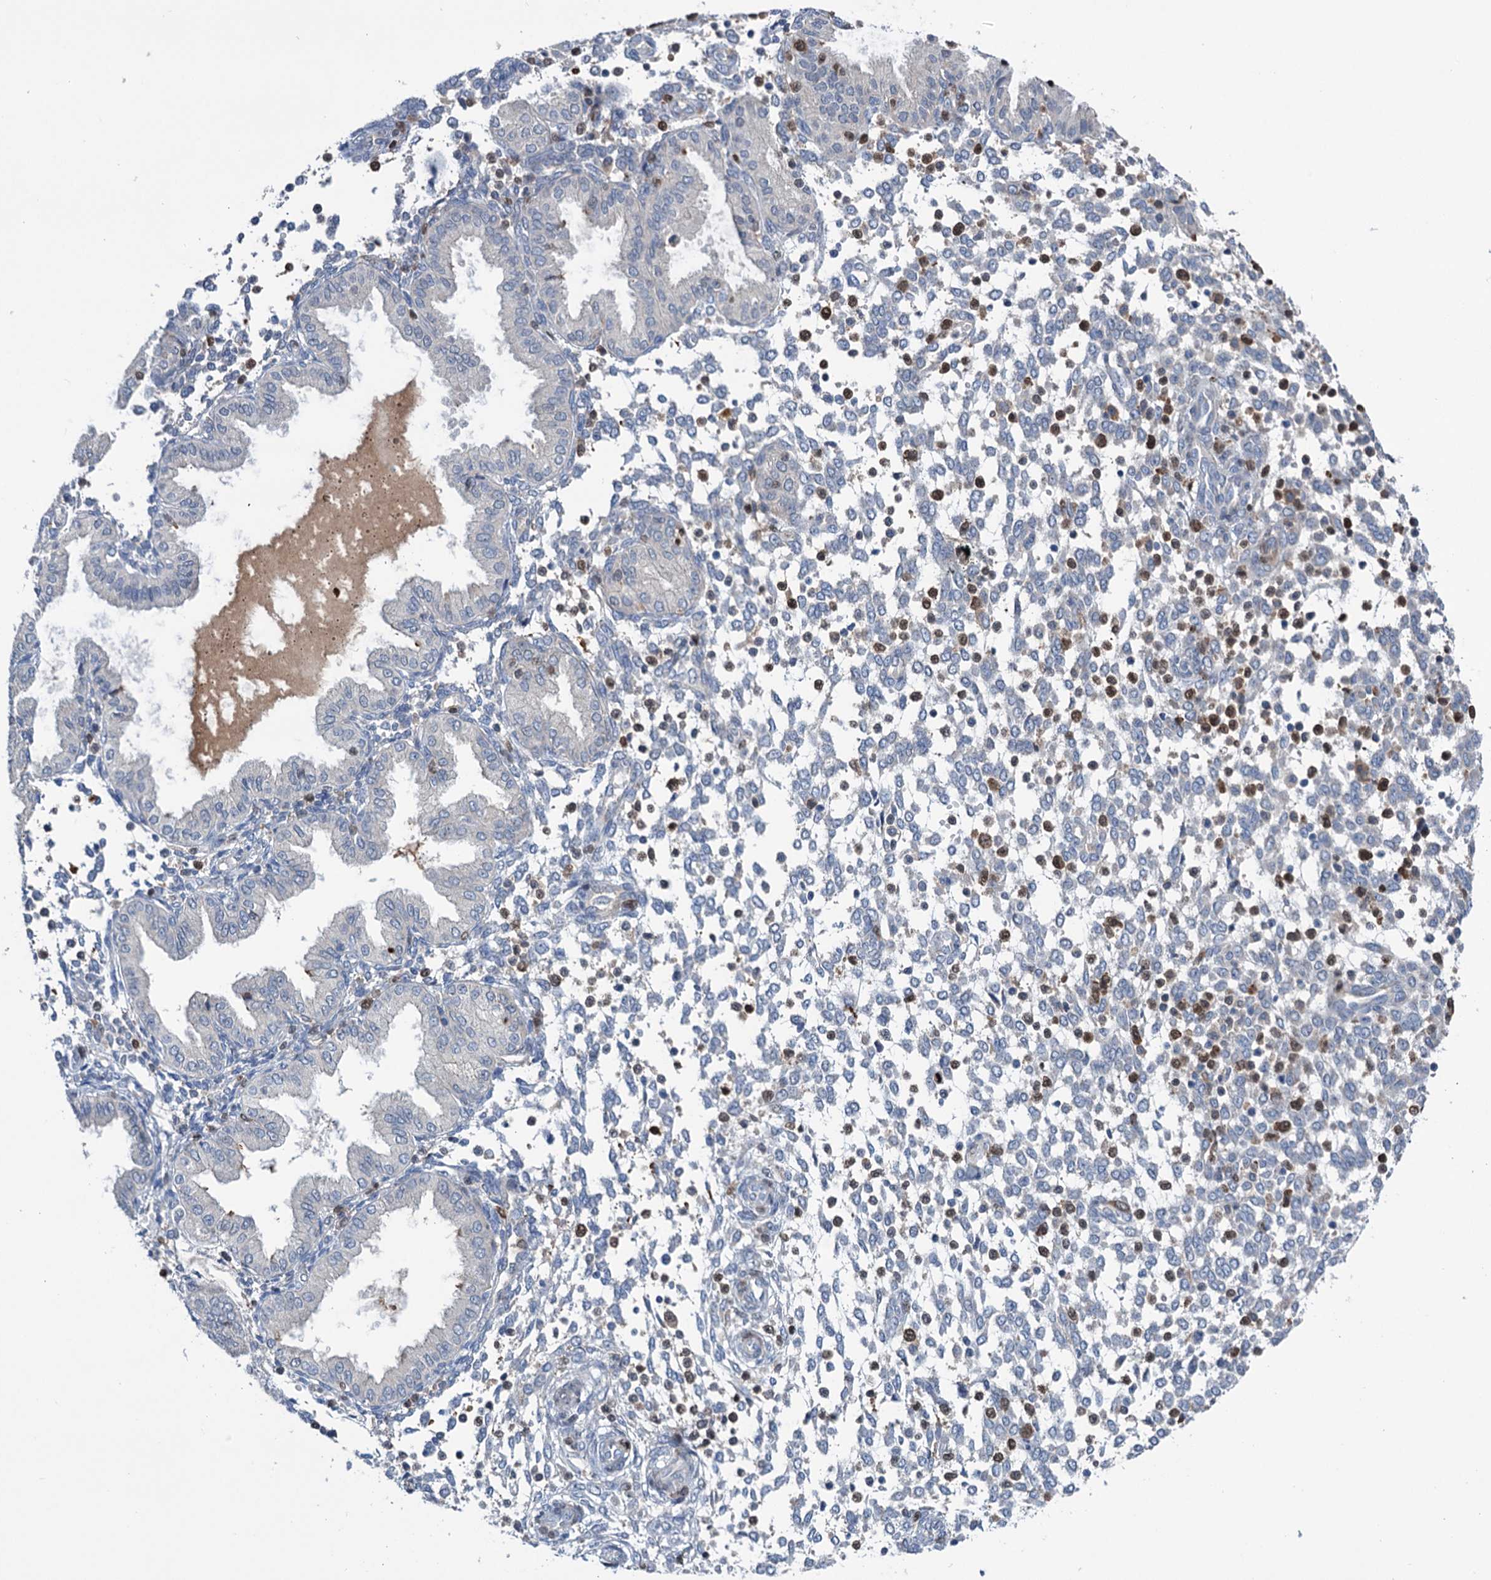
{"staining": {"intensity": "moderate", "quantity": "<25%", "location": "cytoplasmic/membranous,nuclear"}, "tissue": "endometrium", "cell_type": "Cells in endometrial stroma", "image_type": "normal", "snomed": [{"axis": "morphology", "description": "Normal tissue, NOS"}, {"axis": "topography", "description": "Endometrium"}], "caption": "IHC photomicrograph of benign human endometrium stained for a protein (brown), which exhibits low levels of moderate cytoplasmic/membranous,nuclear positivity in approximately <25% of cells in endometrial stroma.", "gene": "NCAPD2", "patient": {"sex": "female", "age": 53}}